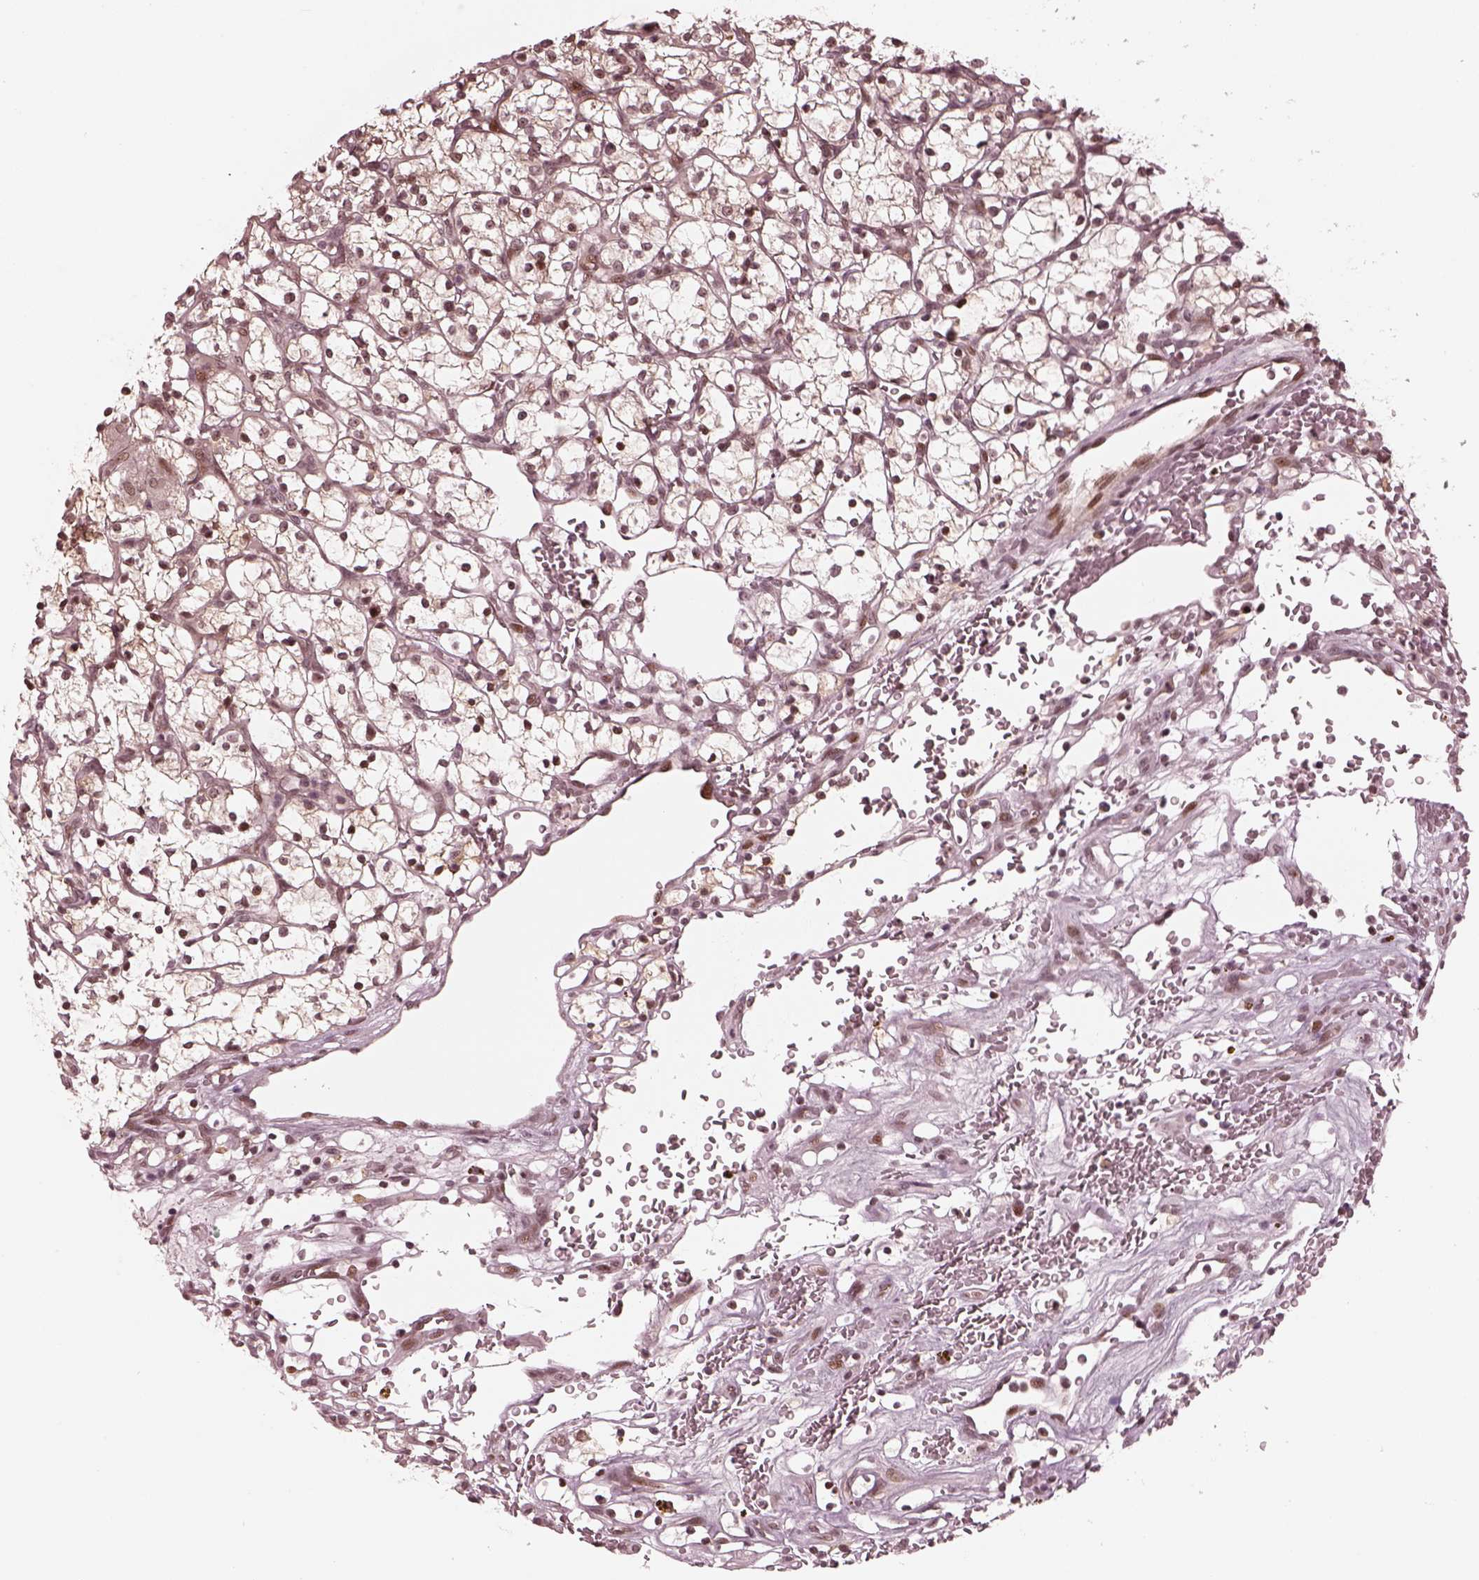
{"staining": {"intensity": "moderate", "quantity": "<25%", "location": "nuclear"}, "tissue": "renal cancer", "cell_type": "Tumor cells", "image_type": "cancer", "snomed": [{"axis": "morphology", "description": "Adenocarcinoma, NOS"}, {"axis": "topography", "description": "Kidney"}], "caption": "Protein expression analysis of renal cancer (adenocarcinoma) exhibits moderate nuclear expression in about <25% of tumor cells.", "gene": "TRIB3", "patient": {"sex": "female", "age": 64}}